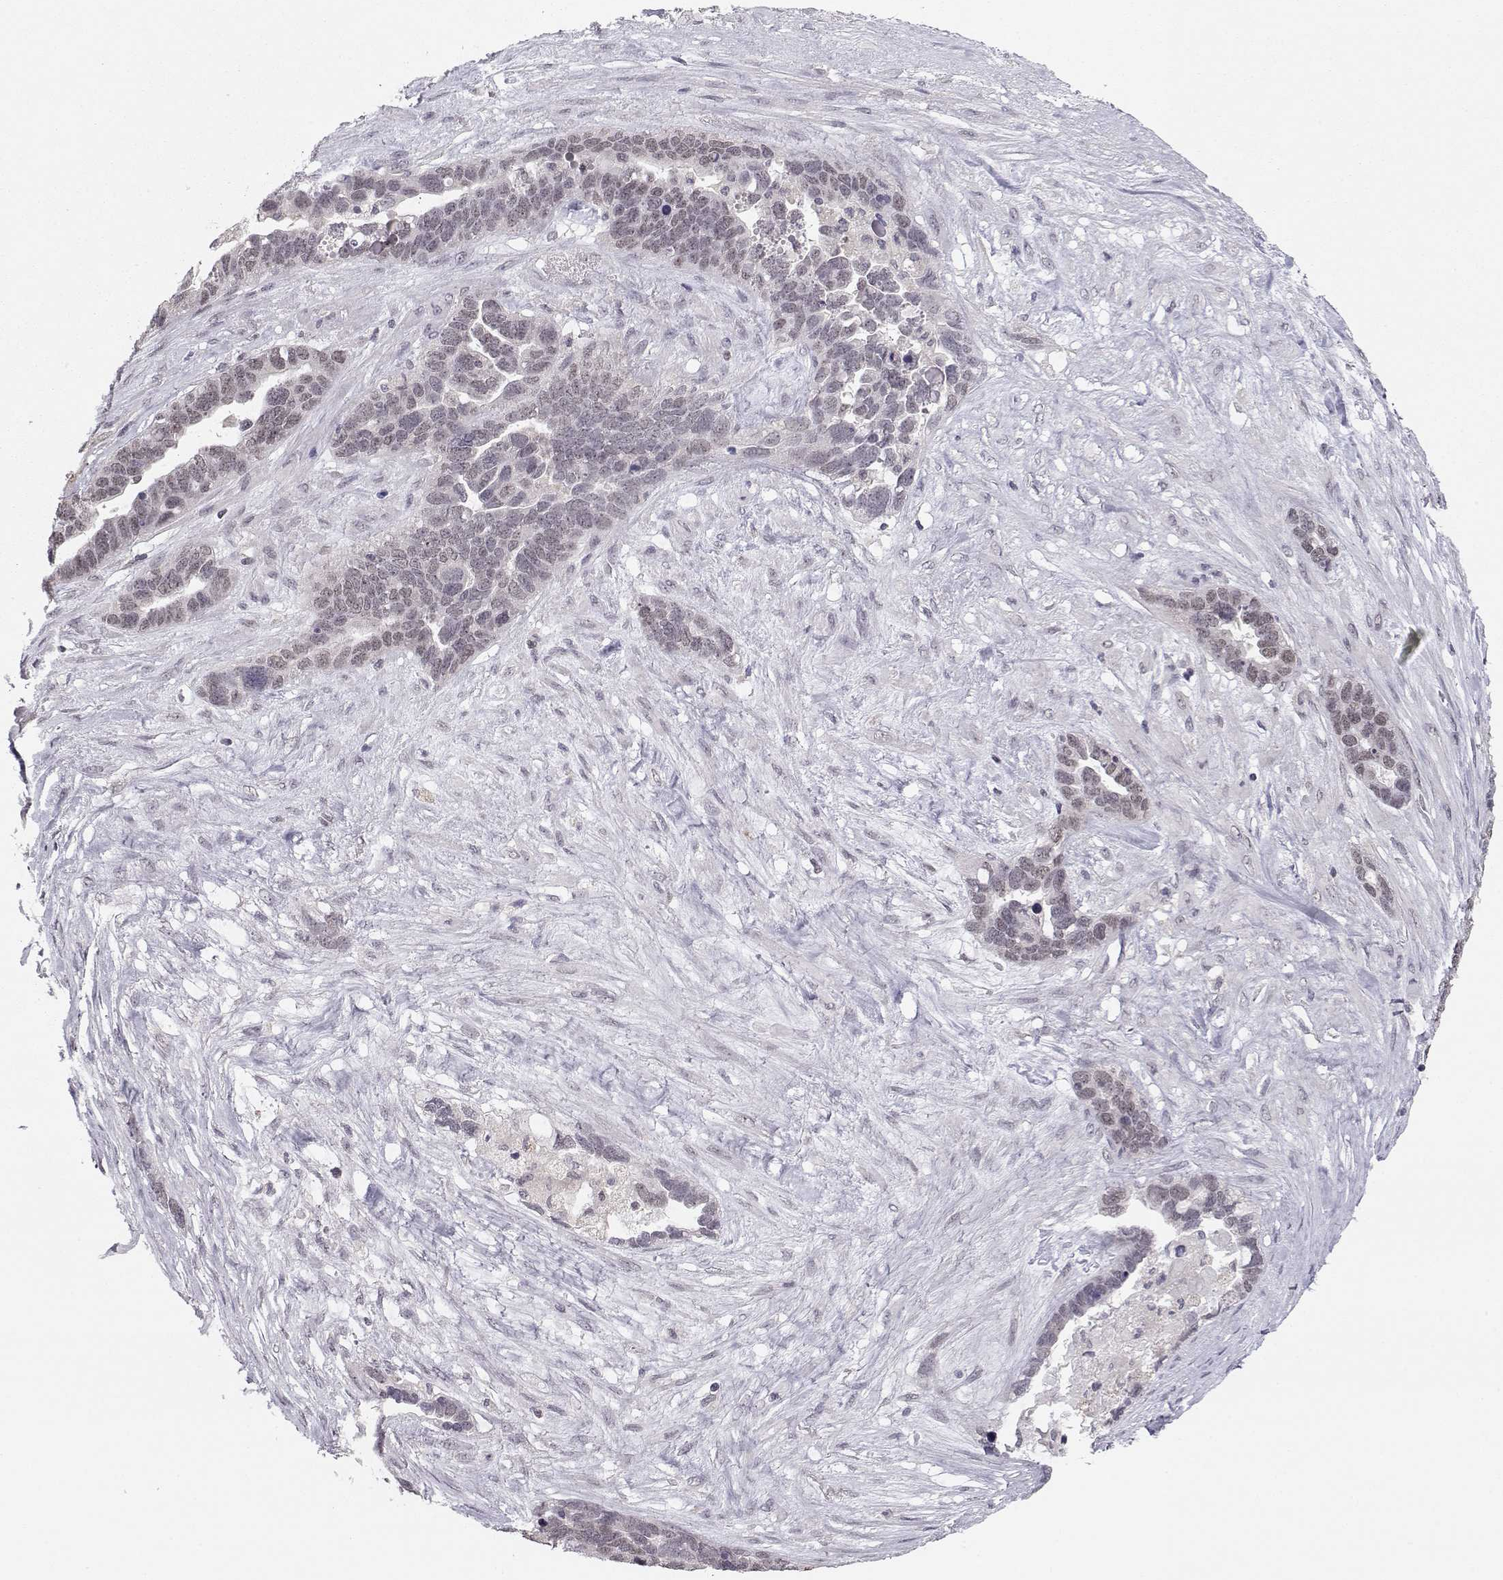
{"staining": {"intensity": "weak", "quantity": "25%-75%", "location": "nuclear"}, "tissue": "ovarian cancer", "cell_type": "Tumor cells", "image_type": "cancer", "snomed": [{"axis": "morphology", "description": "Cystadenocarcinoma, serous, NOS"}, {"axis": "topography", "description": "Ovary"}], "caption": "Ovarian serous cystadenocarcinoma stained with immunohistochemistry (IHC) exhibits weak nuclear positivity in about 25%-75% of tumor cells.", "gene": "KIF13B", "patient": {"sex": "female", "age": 54}}